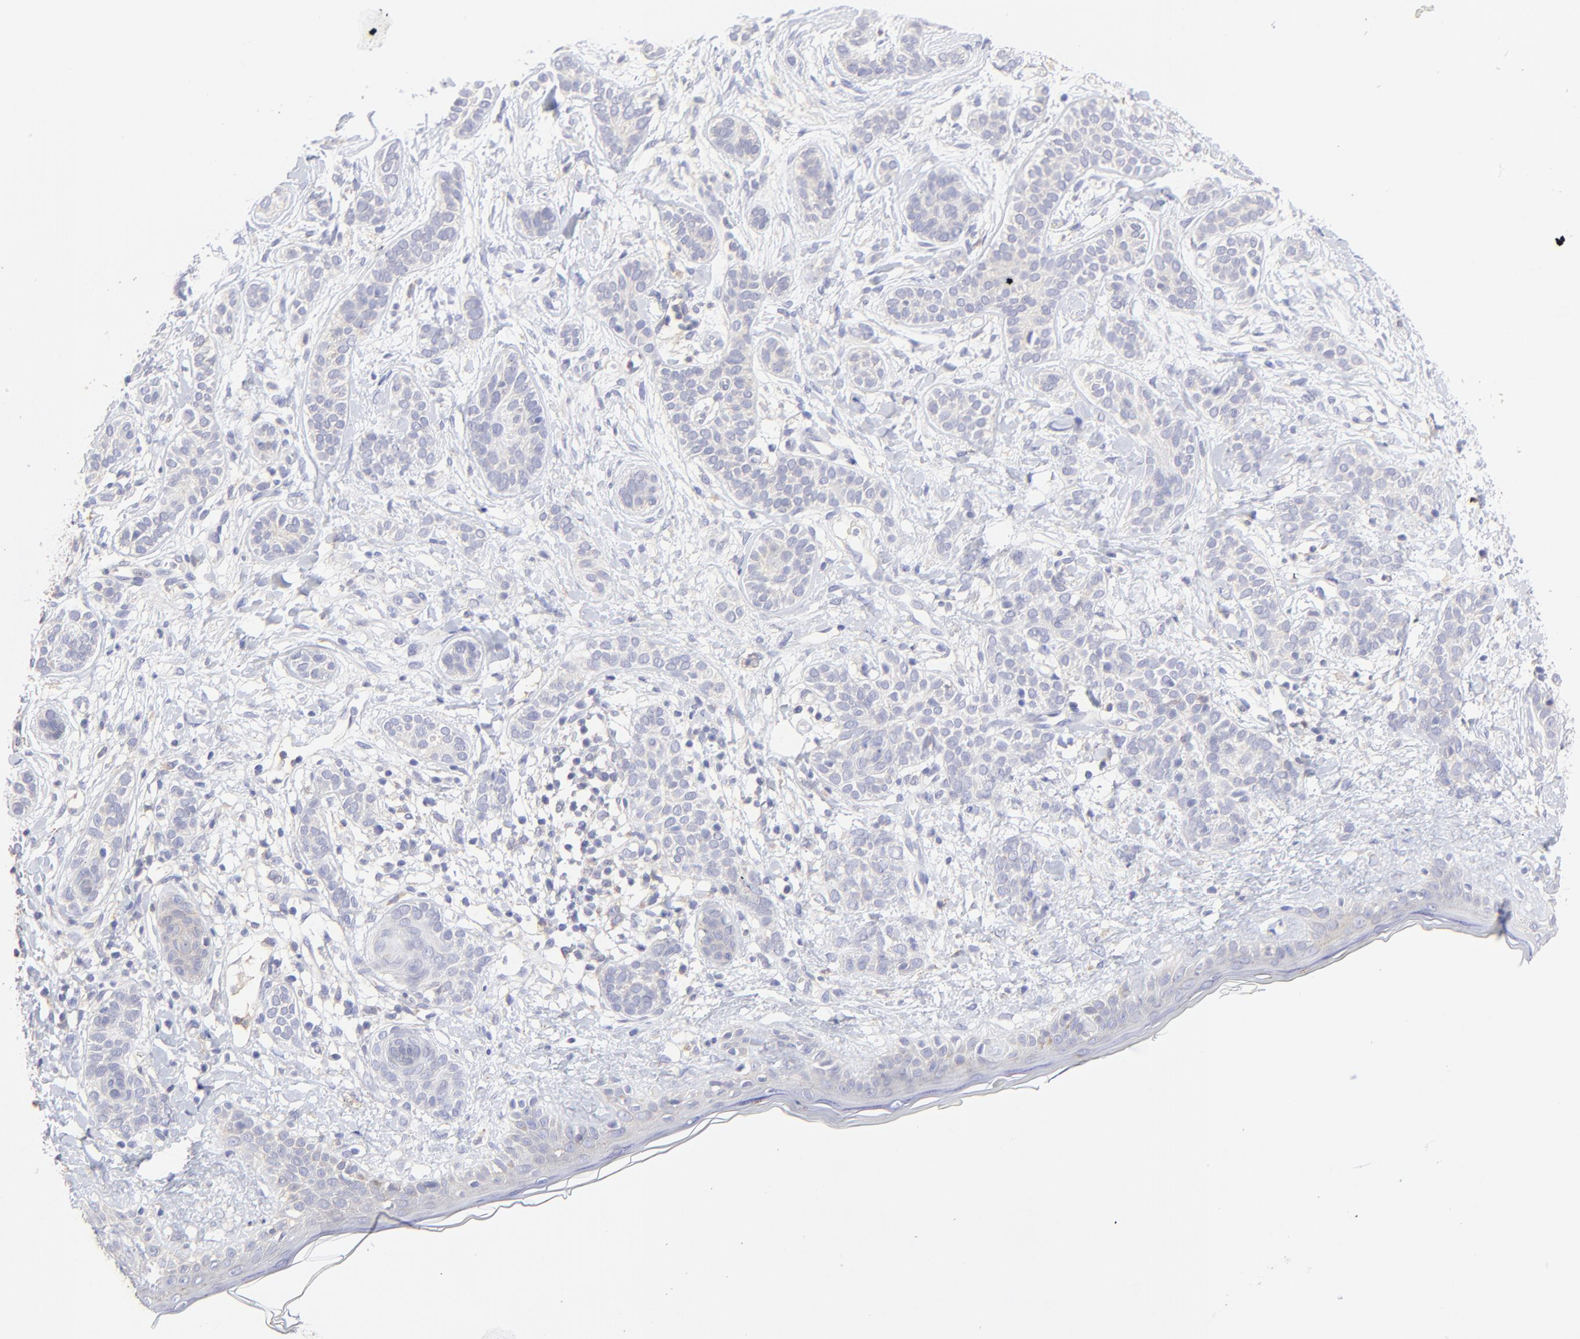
{"staining": {"intensity": "negative", "quantity": "none", "location": "none"}, "tissue": "skin cancer", "cell_type": "Tumor cells", "image_type": "cancer", "snomed": [{"axis": "morphology", "description": "Normal tissue, NOS"}, {"axis": "morphology", "description": "Basal cell carcinoma"}, {"axis": "topography", "description": "Skin"}], "caption": "A micrograph of human basal cell carcinoma (skin) is negative for staining in tumor cells. (DAB IHC with hematoxylin counter stain).", "gene": "LHFPL1", "patient": {"sex": "male", "age": 63}}